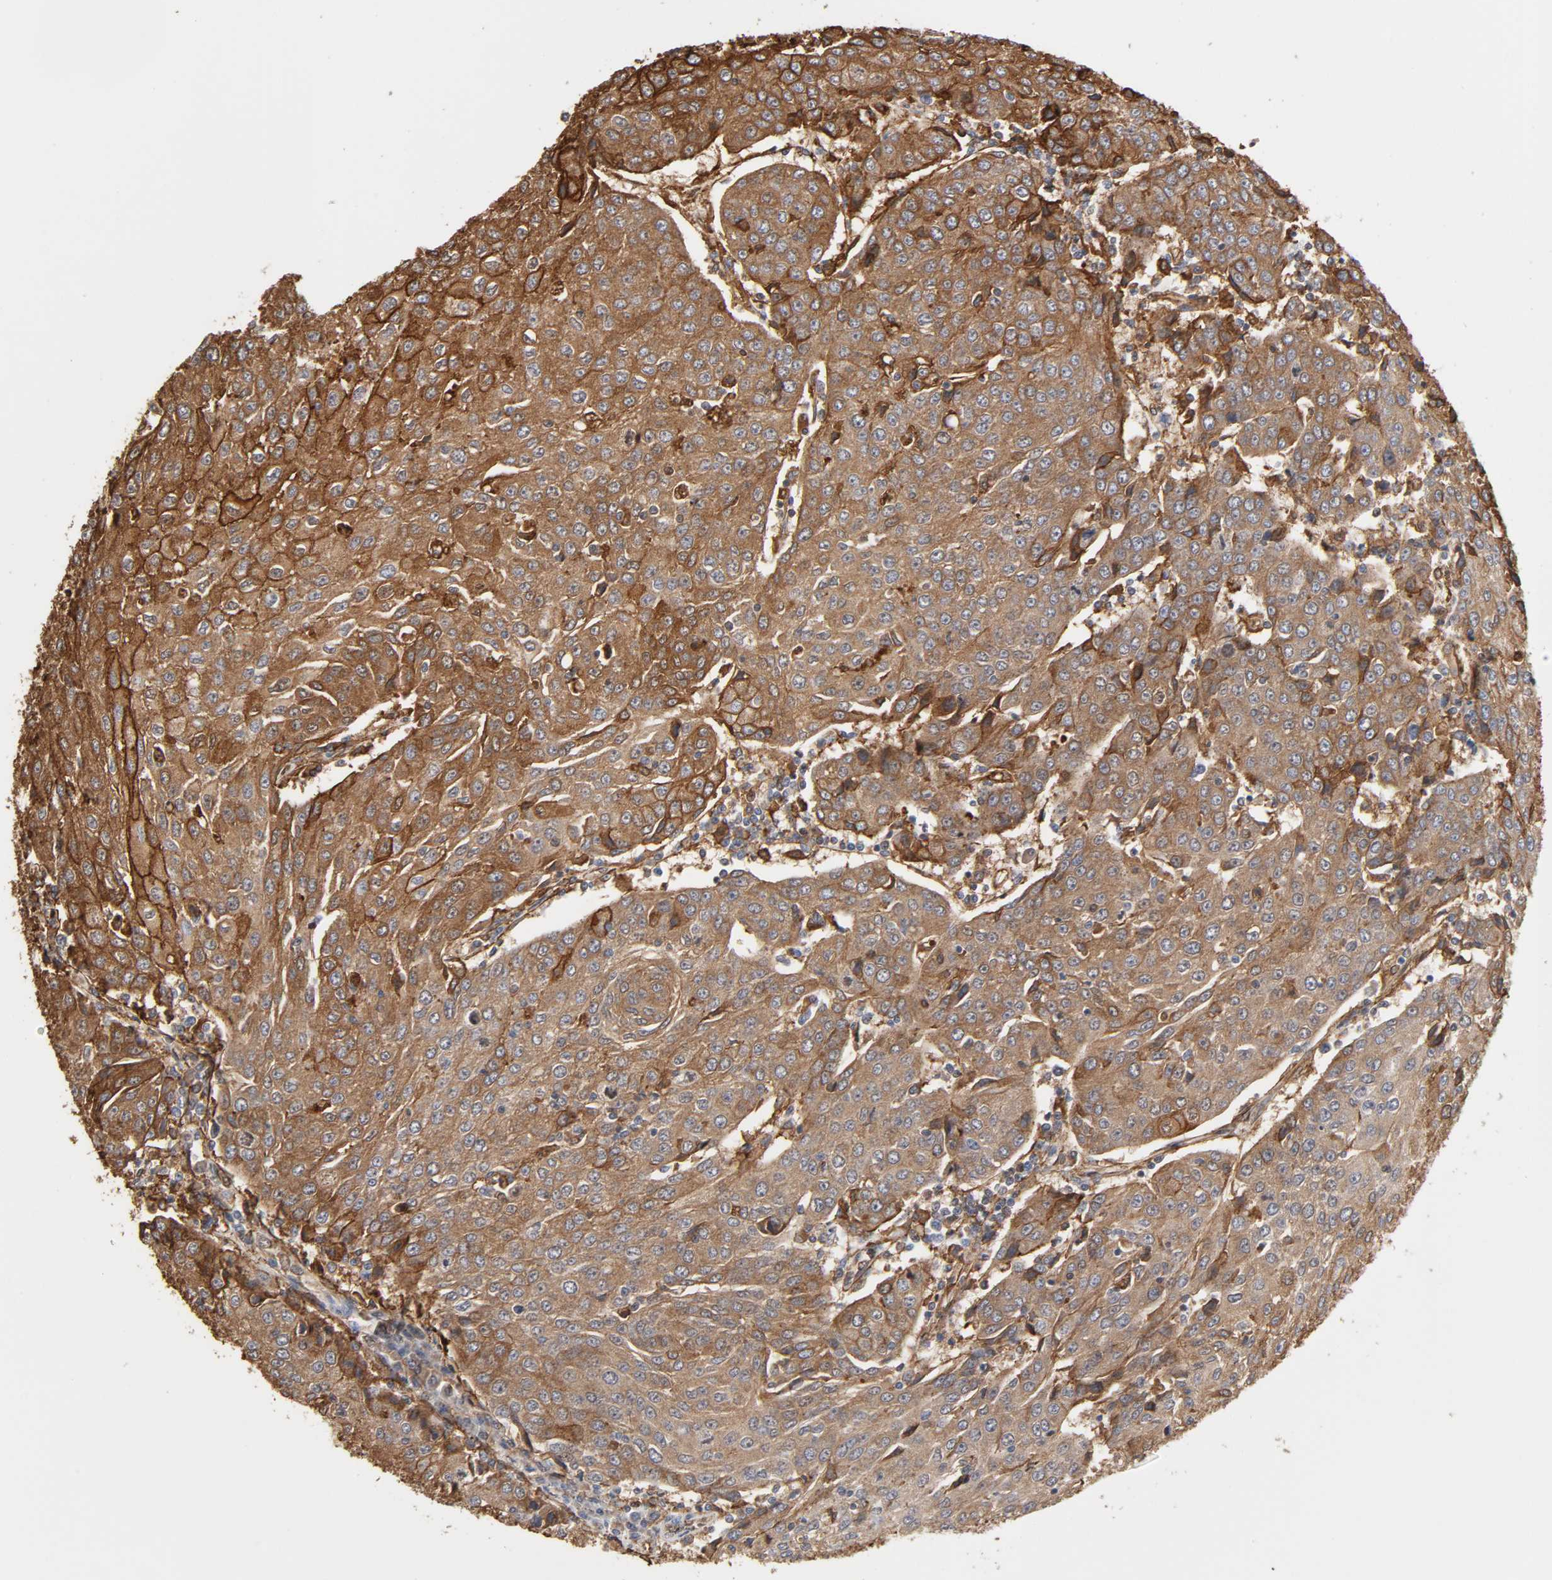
{"staining": {"intensity": "strong", "quantity": ">75%", "location": "cytoplasmic/membranous"}, "tissue": "urothelial cancer", "cell_type": "Tumor cells", "image_type": "cancer", "snomed": [{"axis": "morphology", "description": "Urothelial carcinoma, High grade"}, {"axis": "topography", "description": "Urinary bladder"}], "caption": "IHC micrograph of neoplastic tissue: human high-grade urothelial carcinoma stained using IHC demonstrates high levels of strong protein expression localized specifically in the cytoplasmic/membranous of tumor cells, appearing as a cytoplasmic/membranous brown color.", "gene": "ANXA2", "patient": {"sex": "female", "age": 85}}